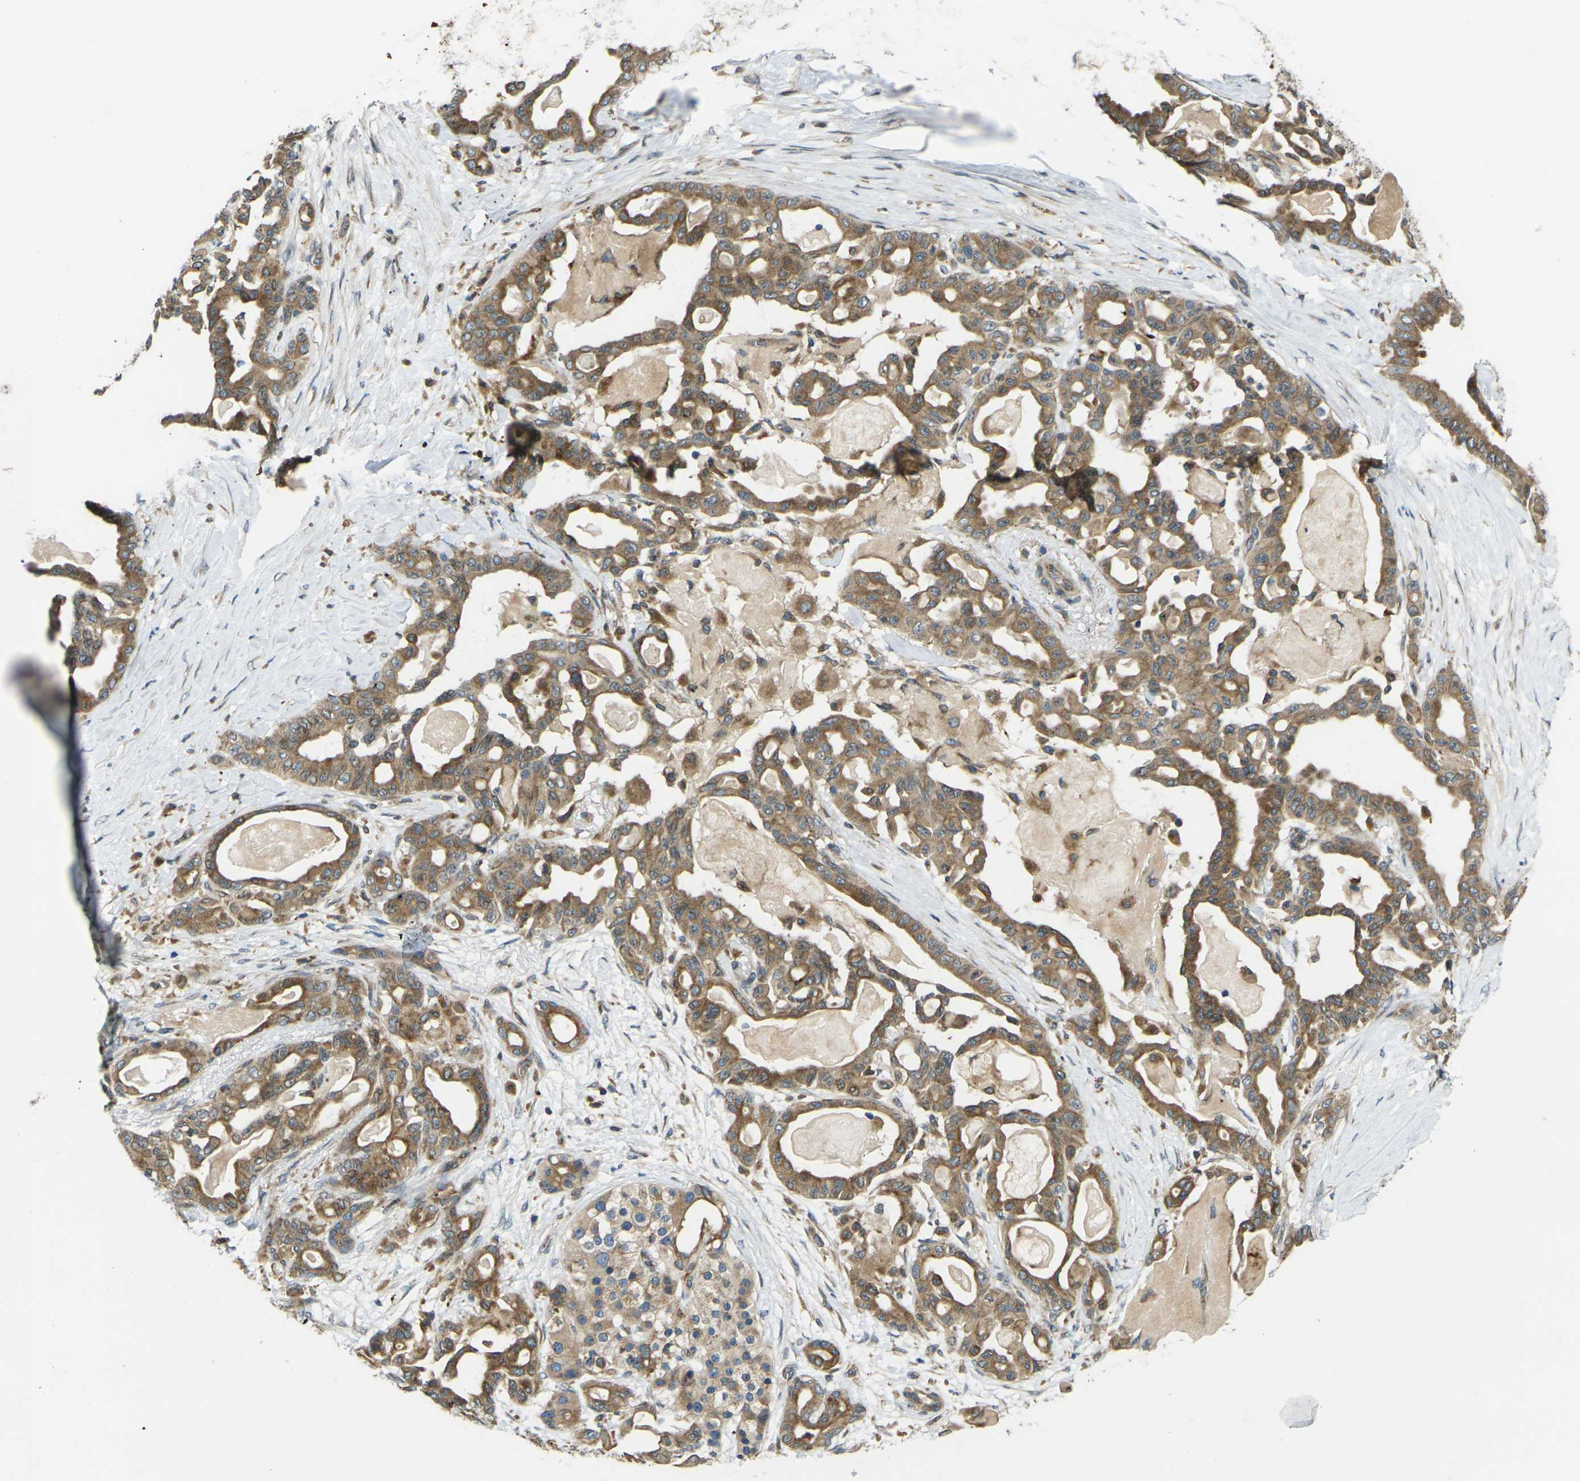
{"staining": {"intensity": "moderate", "quantity": ">75%", "location": "cytoplasmic/membranous"}, "tissue": "pancreatic cancer", "cell_type": "Tumor cells", "image_type": "cancer", "snomed": [{"axis": "morphology", "description": "Adenocarcinoma, NOS"}, {"axis": "topography", "description": "Pancreas"}], "caption": "A photomicrograph showing moderate cytoplasmic/membranous staining in about >75% of tumor cells in adenocarcinoma (pancreatic), as visualized by brown immunohistochemical staining.", "gene": "FZD1", "patient": {"sex": "male", "age": 63}}